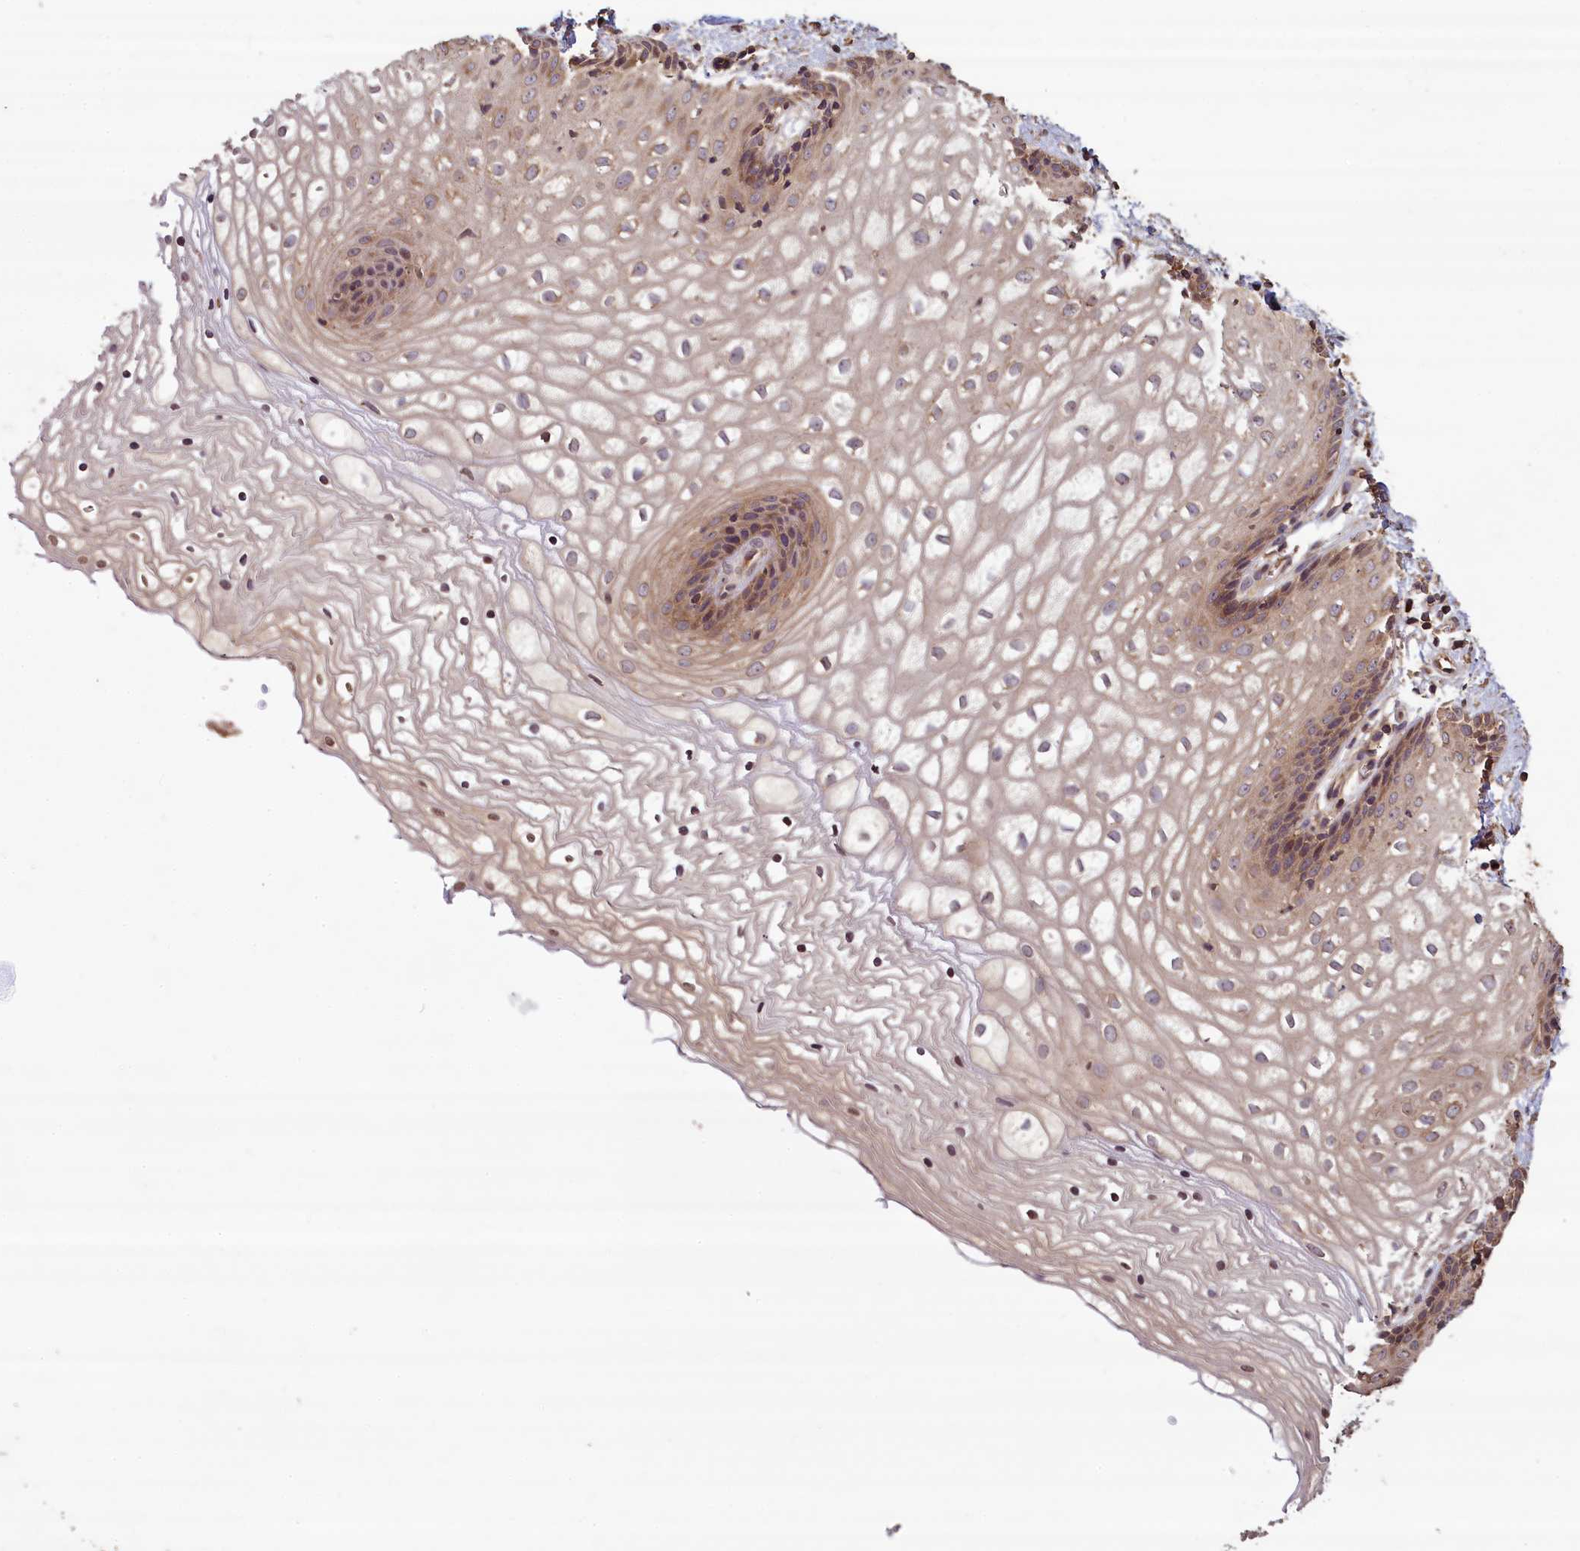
{"staining": {"intensity": "moderate", "quantity": "25%-75%", "location": "cytoplasmic/membranous"}, "tissue": "vagina", "cell_type": "Squamous epithelial cells", "image_type": "normal", "snomed": [{"axis": "morphology", "description": "Normal tissue, NOS"}, {"axis": "topography", "description": "Vagina"}], "caption": "Vagina stained with a brown dye shows moderate cytoplasmic/membranous positive staining in approximately 25%-75% of squamous epithelial cells.", "gene": "NUDT6", "patient": {"sex": "female", "age": 34}}